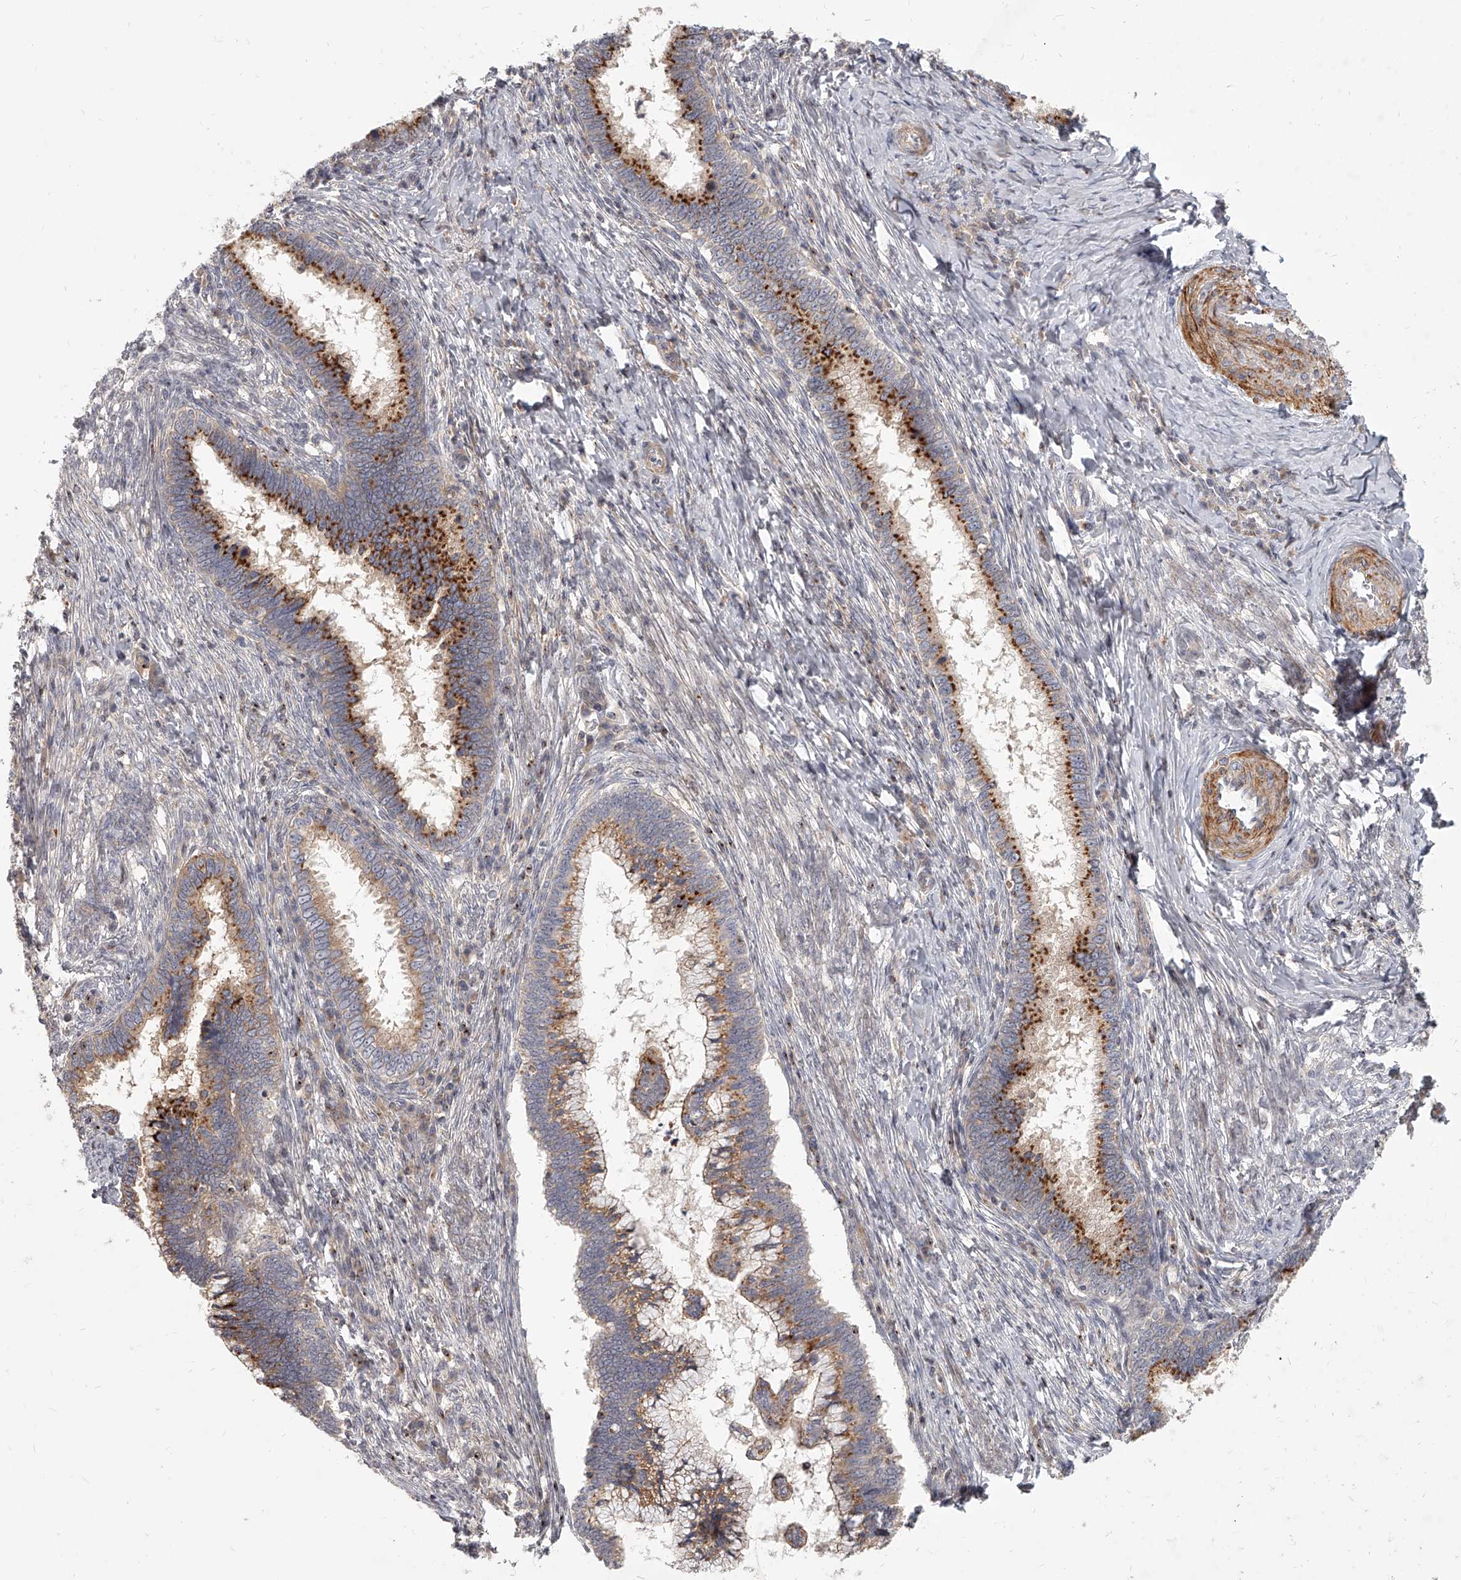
{"staining": {"intensity": "strong", "quantity": ">75%", "location": "cytoplasmic/membranous"}, "tissue": "cervical cancer", "cell_type": "Tumor cells", "image_type": "cancer", "snomed": [{"axis": "morphology", "description": "Adenocarcinoma, NOS"}, {"axis": "topography", "description": "Cervix"}], "caption": "DAB immunohistochemical staining of human cervical cancer reveals strong cytoplasmic/membranous protein expression in approximately >75% of tumor cells.", "gene": "SLC37A1", "patient": {"sex": "female", "age": 36}}